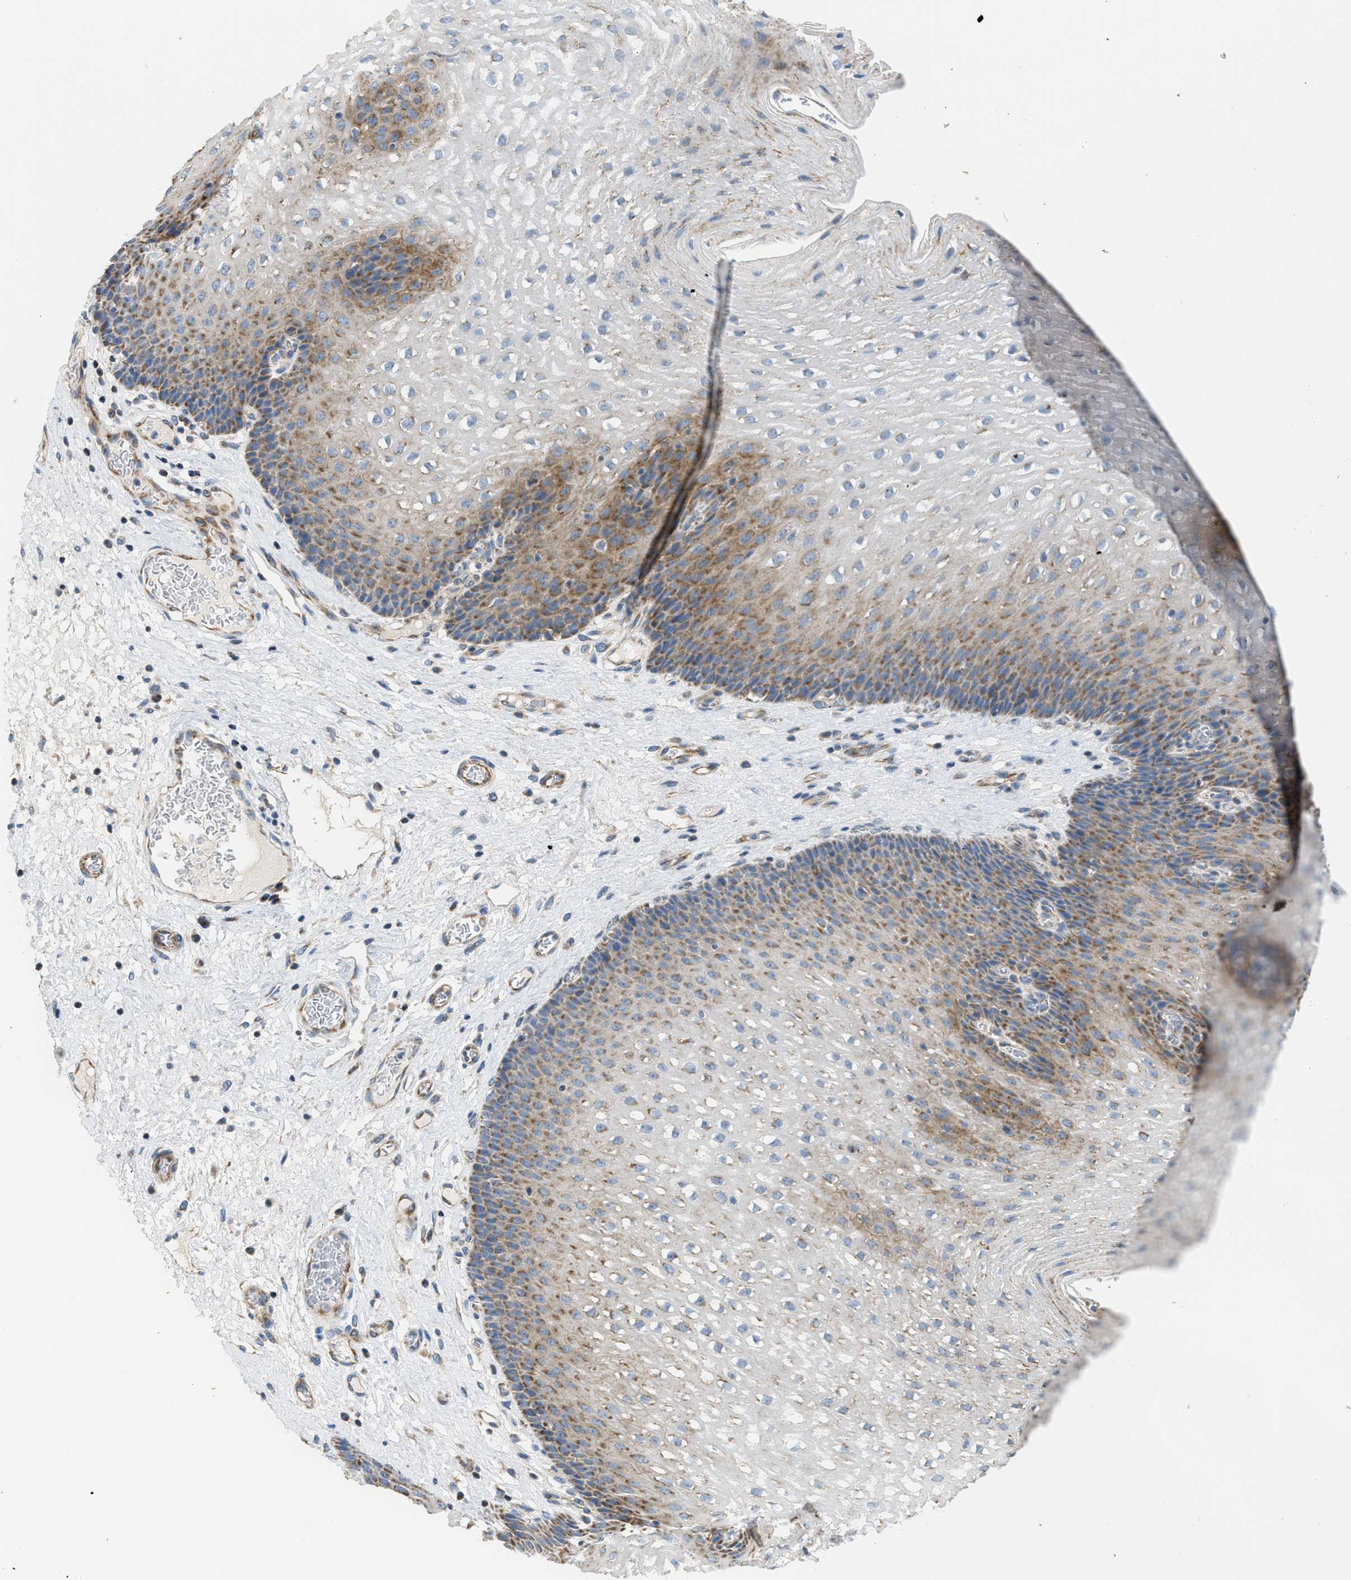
{"staining": {"intensity": "moderate", "quantity": "25%-75%", "location": "cytoplasmic/membranous"}, "tissue": "esophagus", "cell_type": "Squamous epithelial cells", "image_type": "normal", "snomed": [{"axis": "morphology", "description": "Normal tissue, NOS"}, {"axis": "topography", "description": "Esophagus"}], "caption": "Immunohistochemical staining of normal esophagus exhibits 25%-75% levels of moderate cytoplasmic/membranous protein expression in about 25%-75% of squamous epithelial cells.", "gene": "GOT2", "patient": {"sex": "male", "age": 48}}